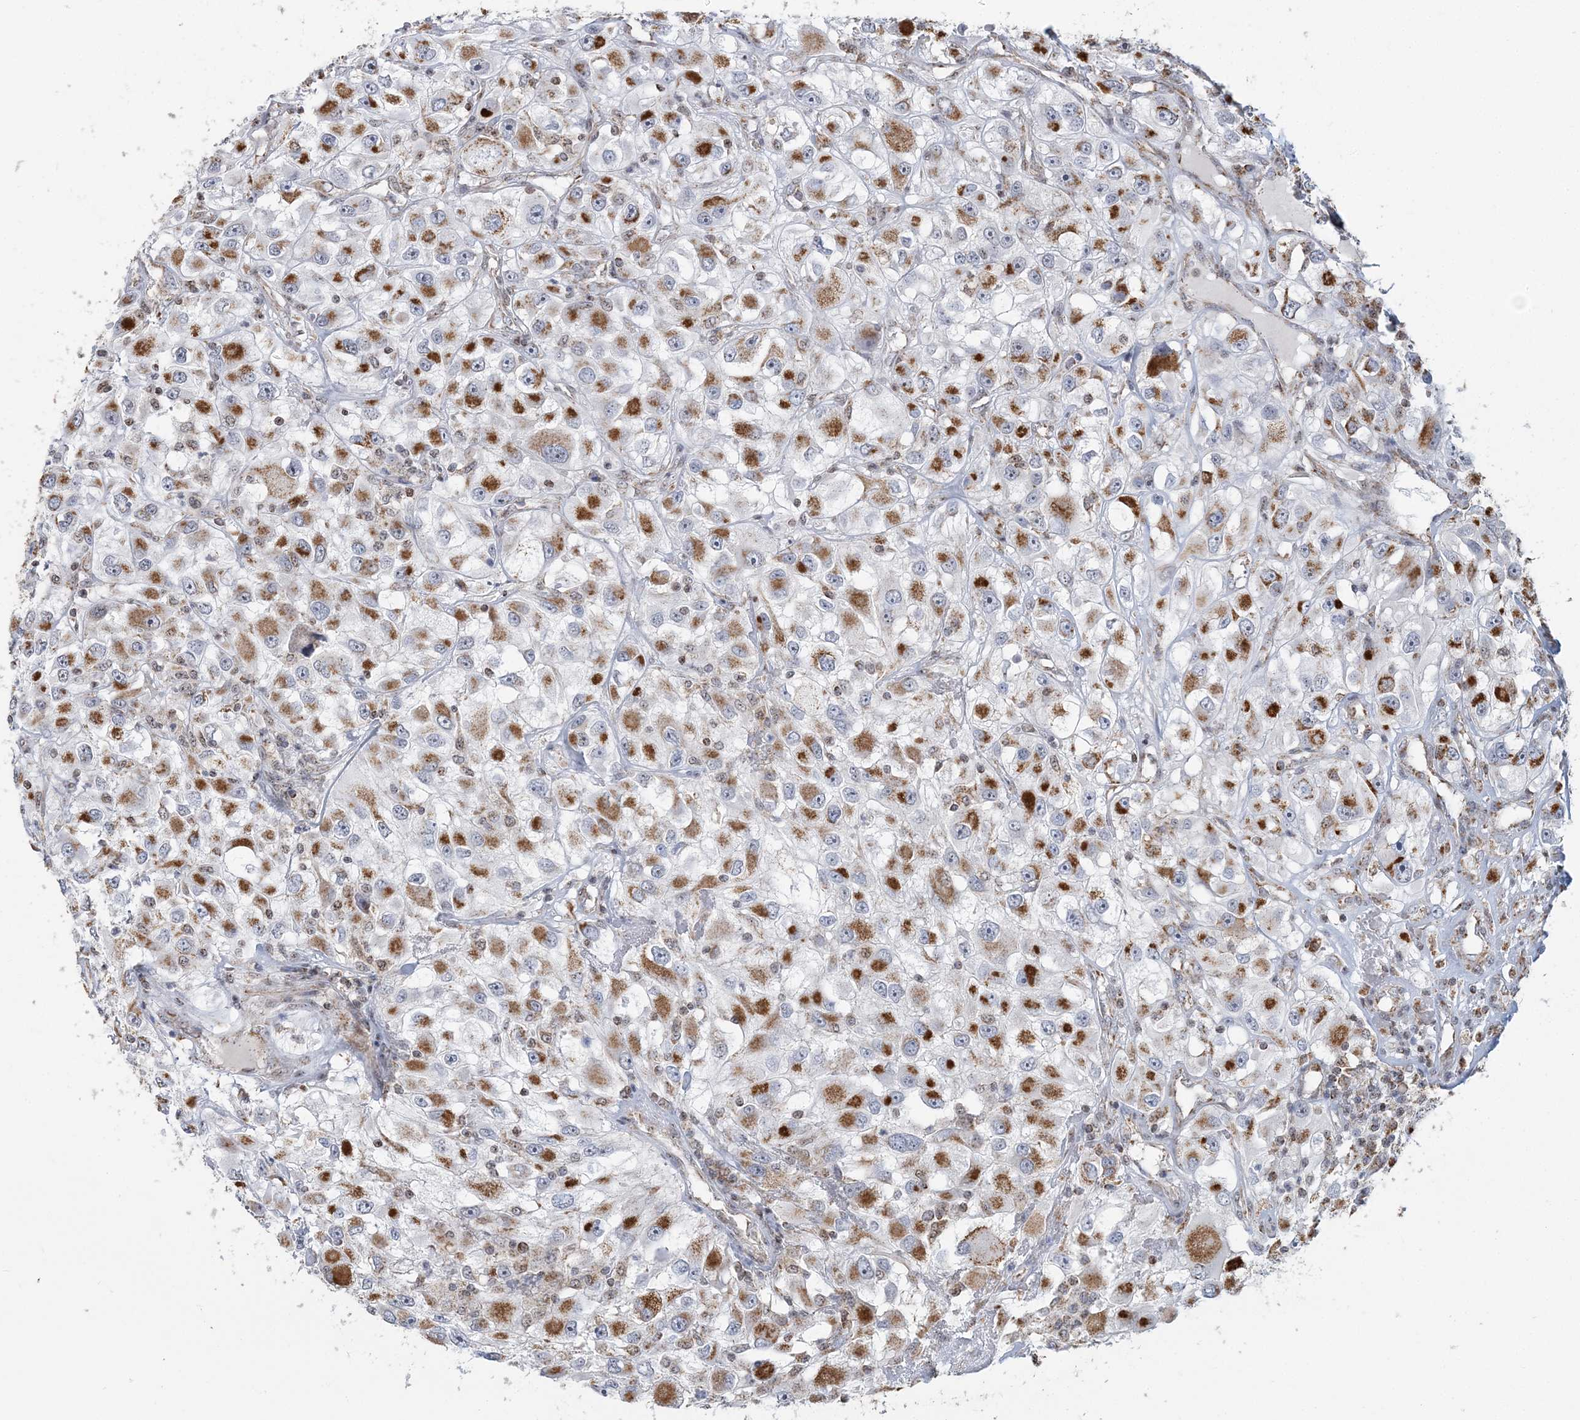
{"staining": {"intensity": "strong", "quantity": ">75%", "location": "cytoplasmic/membranous"}, "tissue": "renal cancer", "cell_type": "Tumor cells", "image_type": "cancer", "snomed": [{"axis": "morphology", "description": "Adenocarcinoma, NOS"}, {"axis": "topography", "description": "Kidney"}], "caption": "This image exhibits renal cancer stained with immunohistochemistry (IHC) to label a protein in brown. The cytoplasmic/membranous of tumor cells show strong positivity for the protein. Nuclei are counter-stained blue.", "gene": "SUCLG1", "patient": {"sex": "female", "age": 52}}